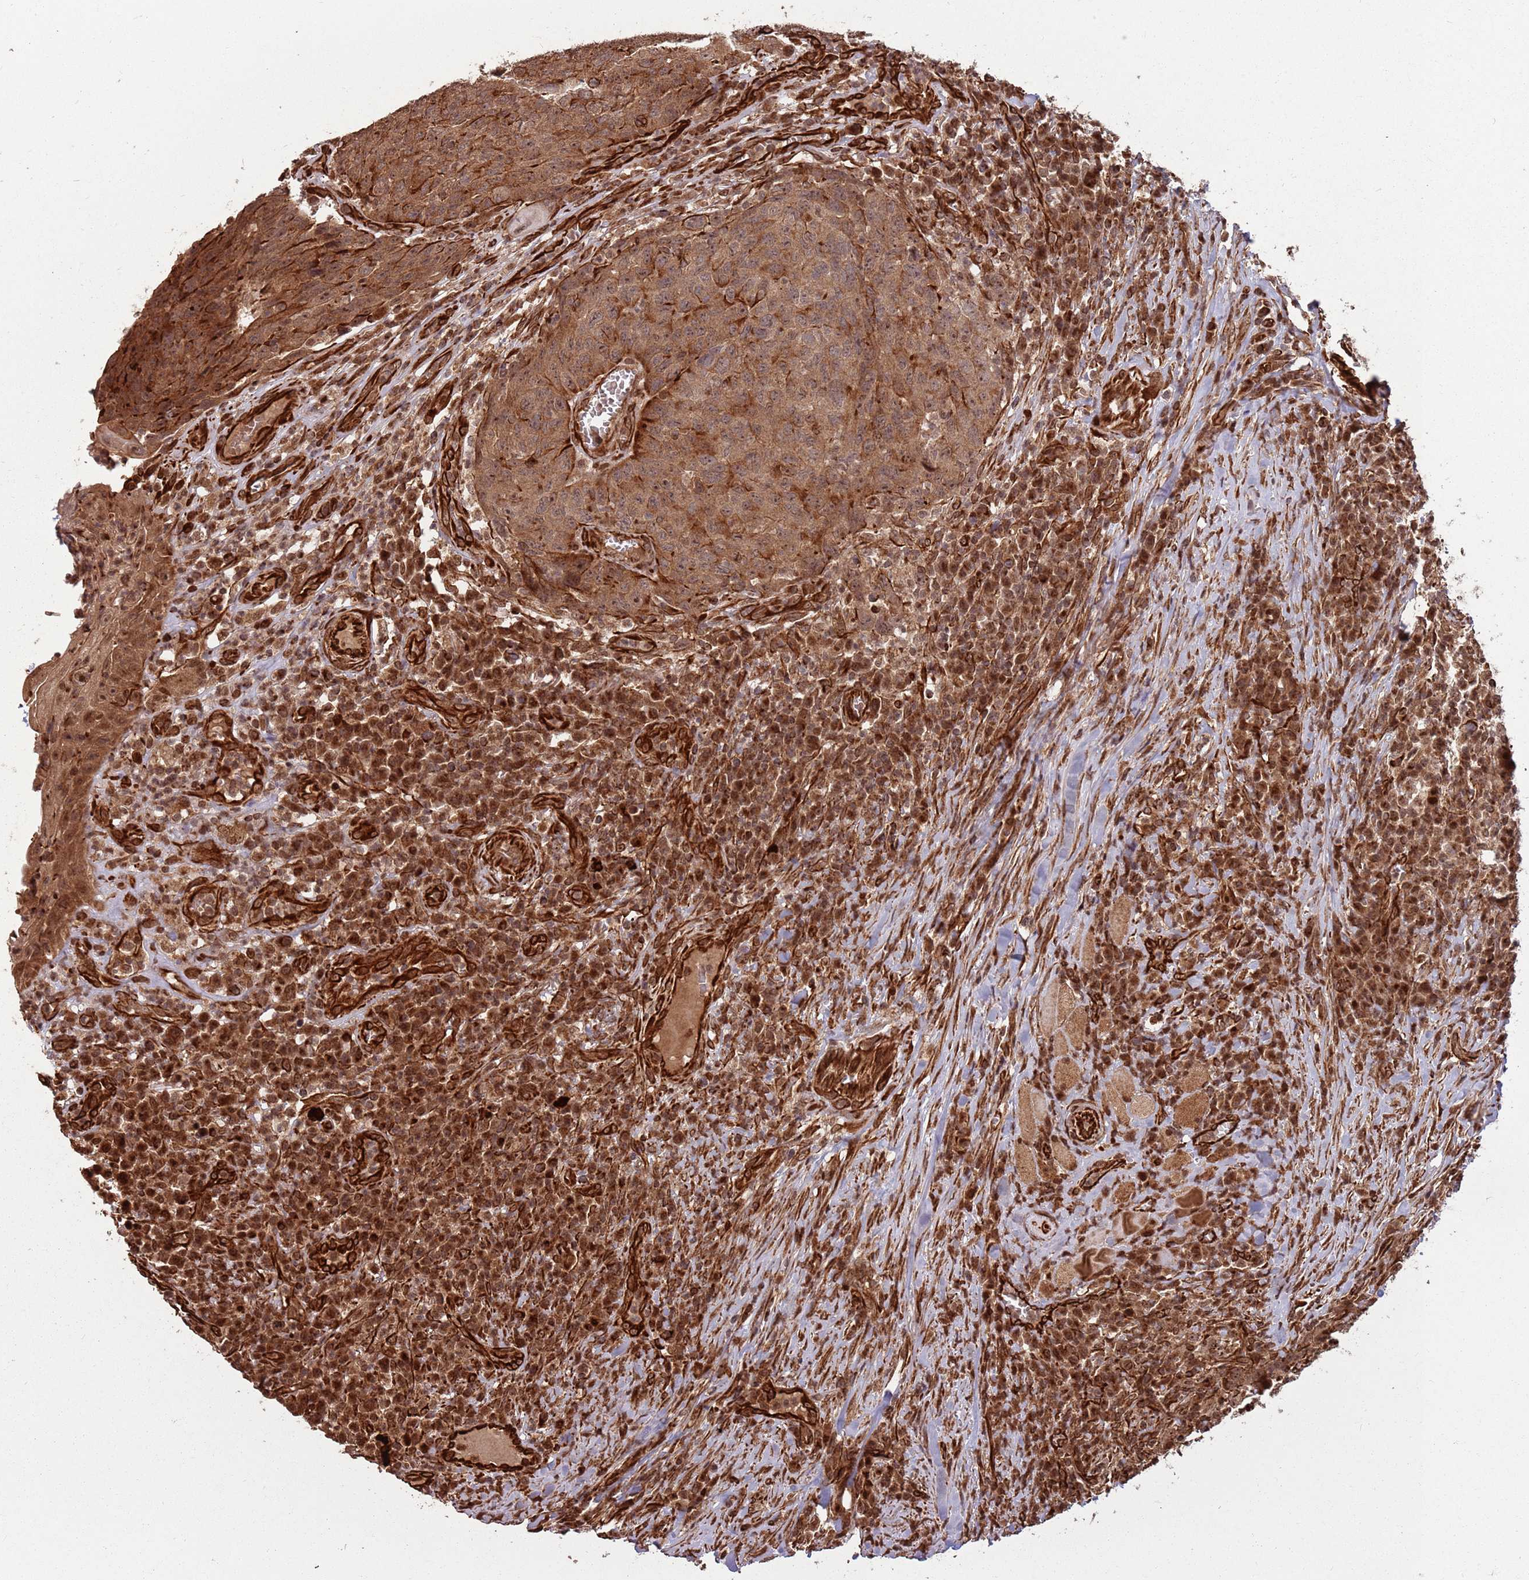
{"staining": {"intensity": "moderate", "quantity": ">75%", "location": "cytoplasmic/membranous,nuclear"}, "tissue": "head and neck cancer", "cell_type": "Tumor cells", "image_type": "cancer", "snomed": [{"axis": "morphology", "description": "Squamous cell carcinoma, NOS"}, {"axis": "topography", "description": "Head-Neck"}], "caption": "This micrograph shows immunohistochemistry staining of squamous cell carcinoma (head and neck), with medium moderate cytoplasmic/membranous and nuclear positivity in approximately >75% of tumor cells.", "gene": "ADAMTS3", "patient": {"sex": "male", "age": 66}}